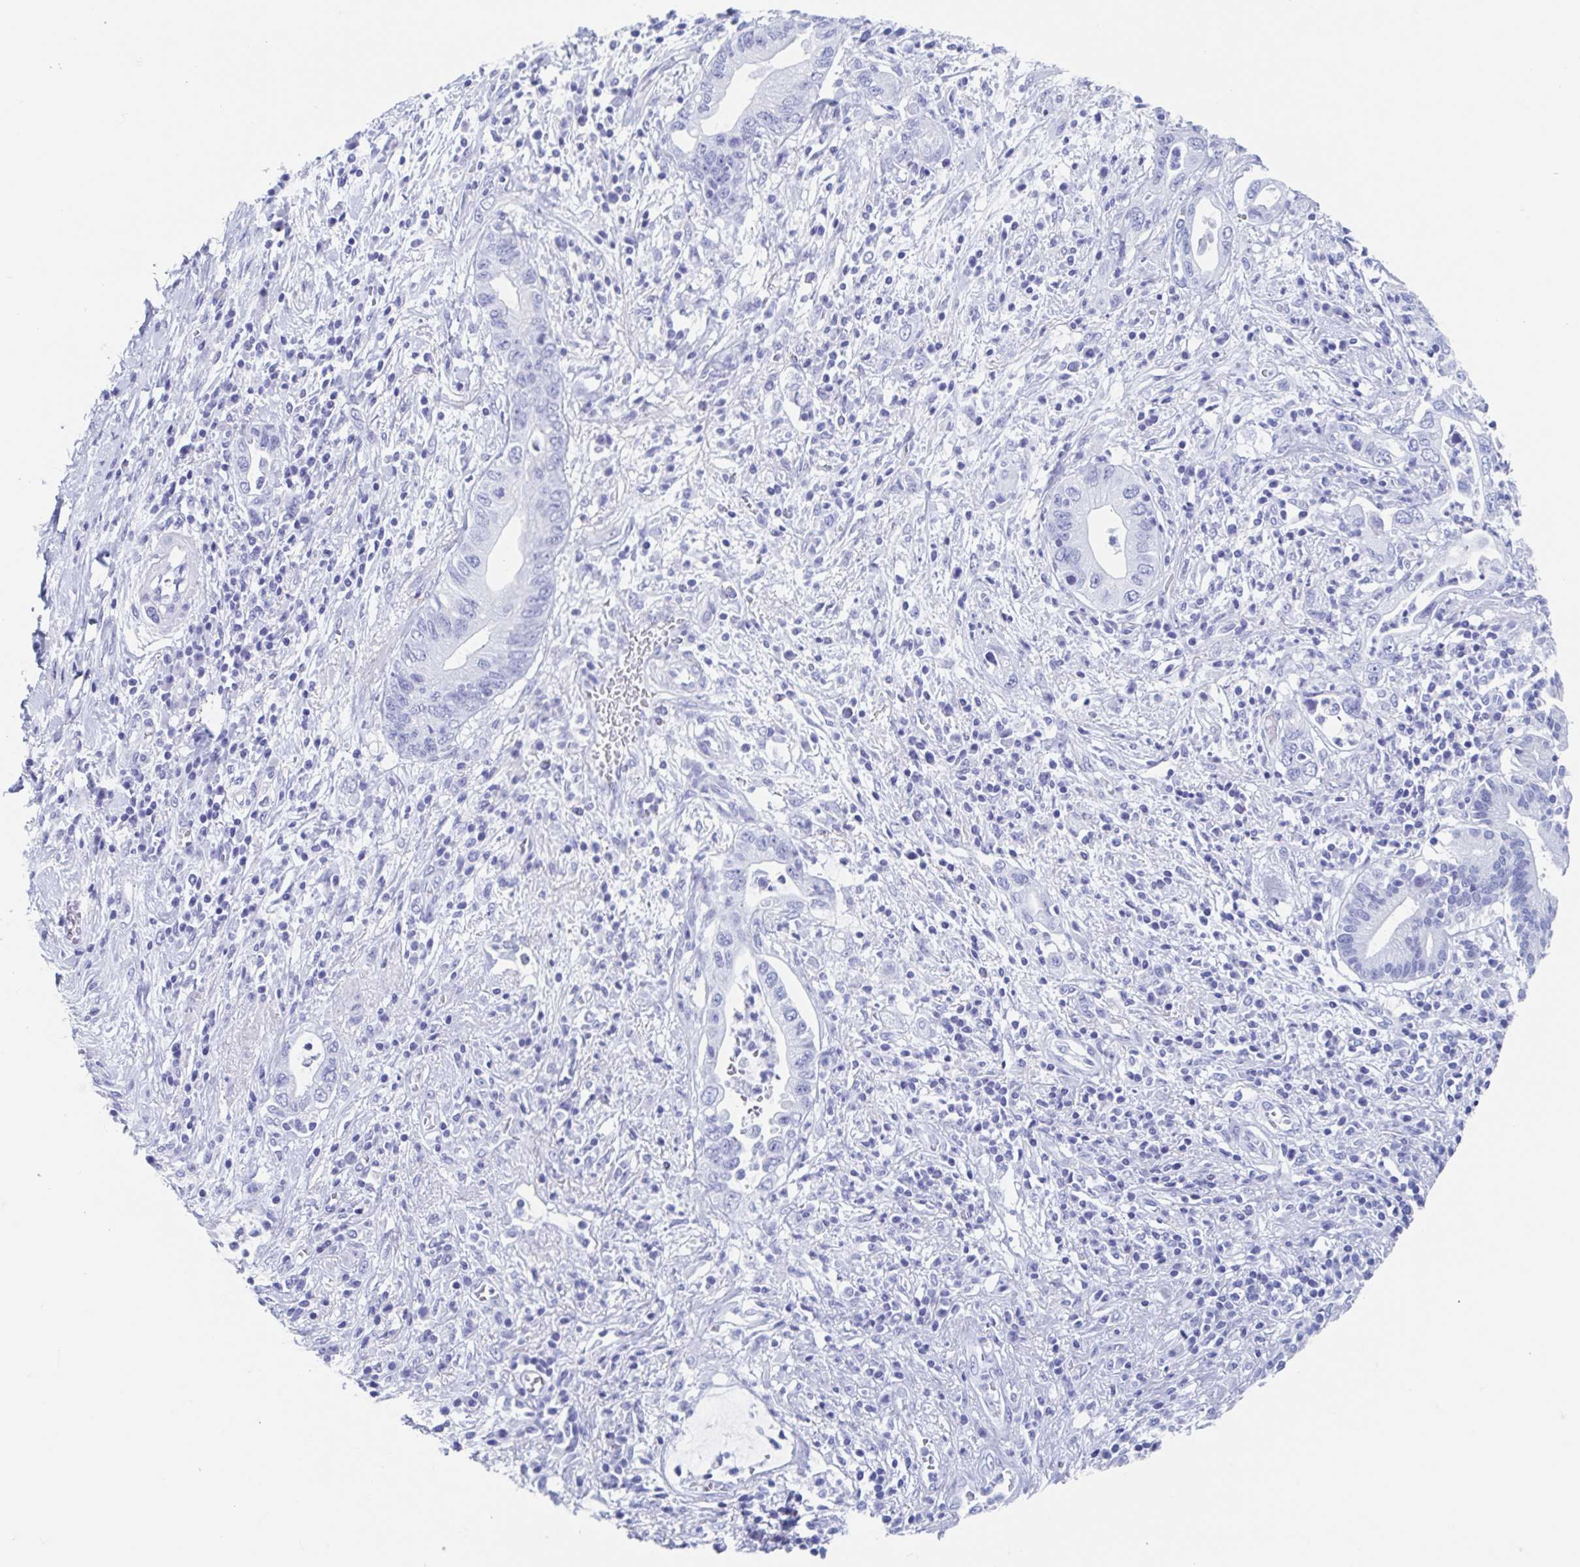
{"staining": {"intensity": "negative", "quantity": "none", "location": "none"}, "tissue": "pancreatic cancer", "cell_type": "Tumor cells", "image_type": "cancer", "snomed": [{"axis": "morphology", "description": "Adenocarcinoma, NOS"}, {"axis": "topography", "description": "Pancreas"}], "caption": "Pancreatic cancer (adenocarcinoma) stained for a protein using immunohistochemistry (IHC) reveals no expression tumor cells.", "gene": "HDGFL1", "patient": {"sex": "female", "age": 72}}